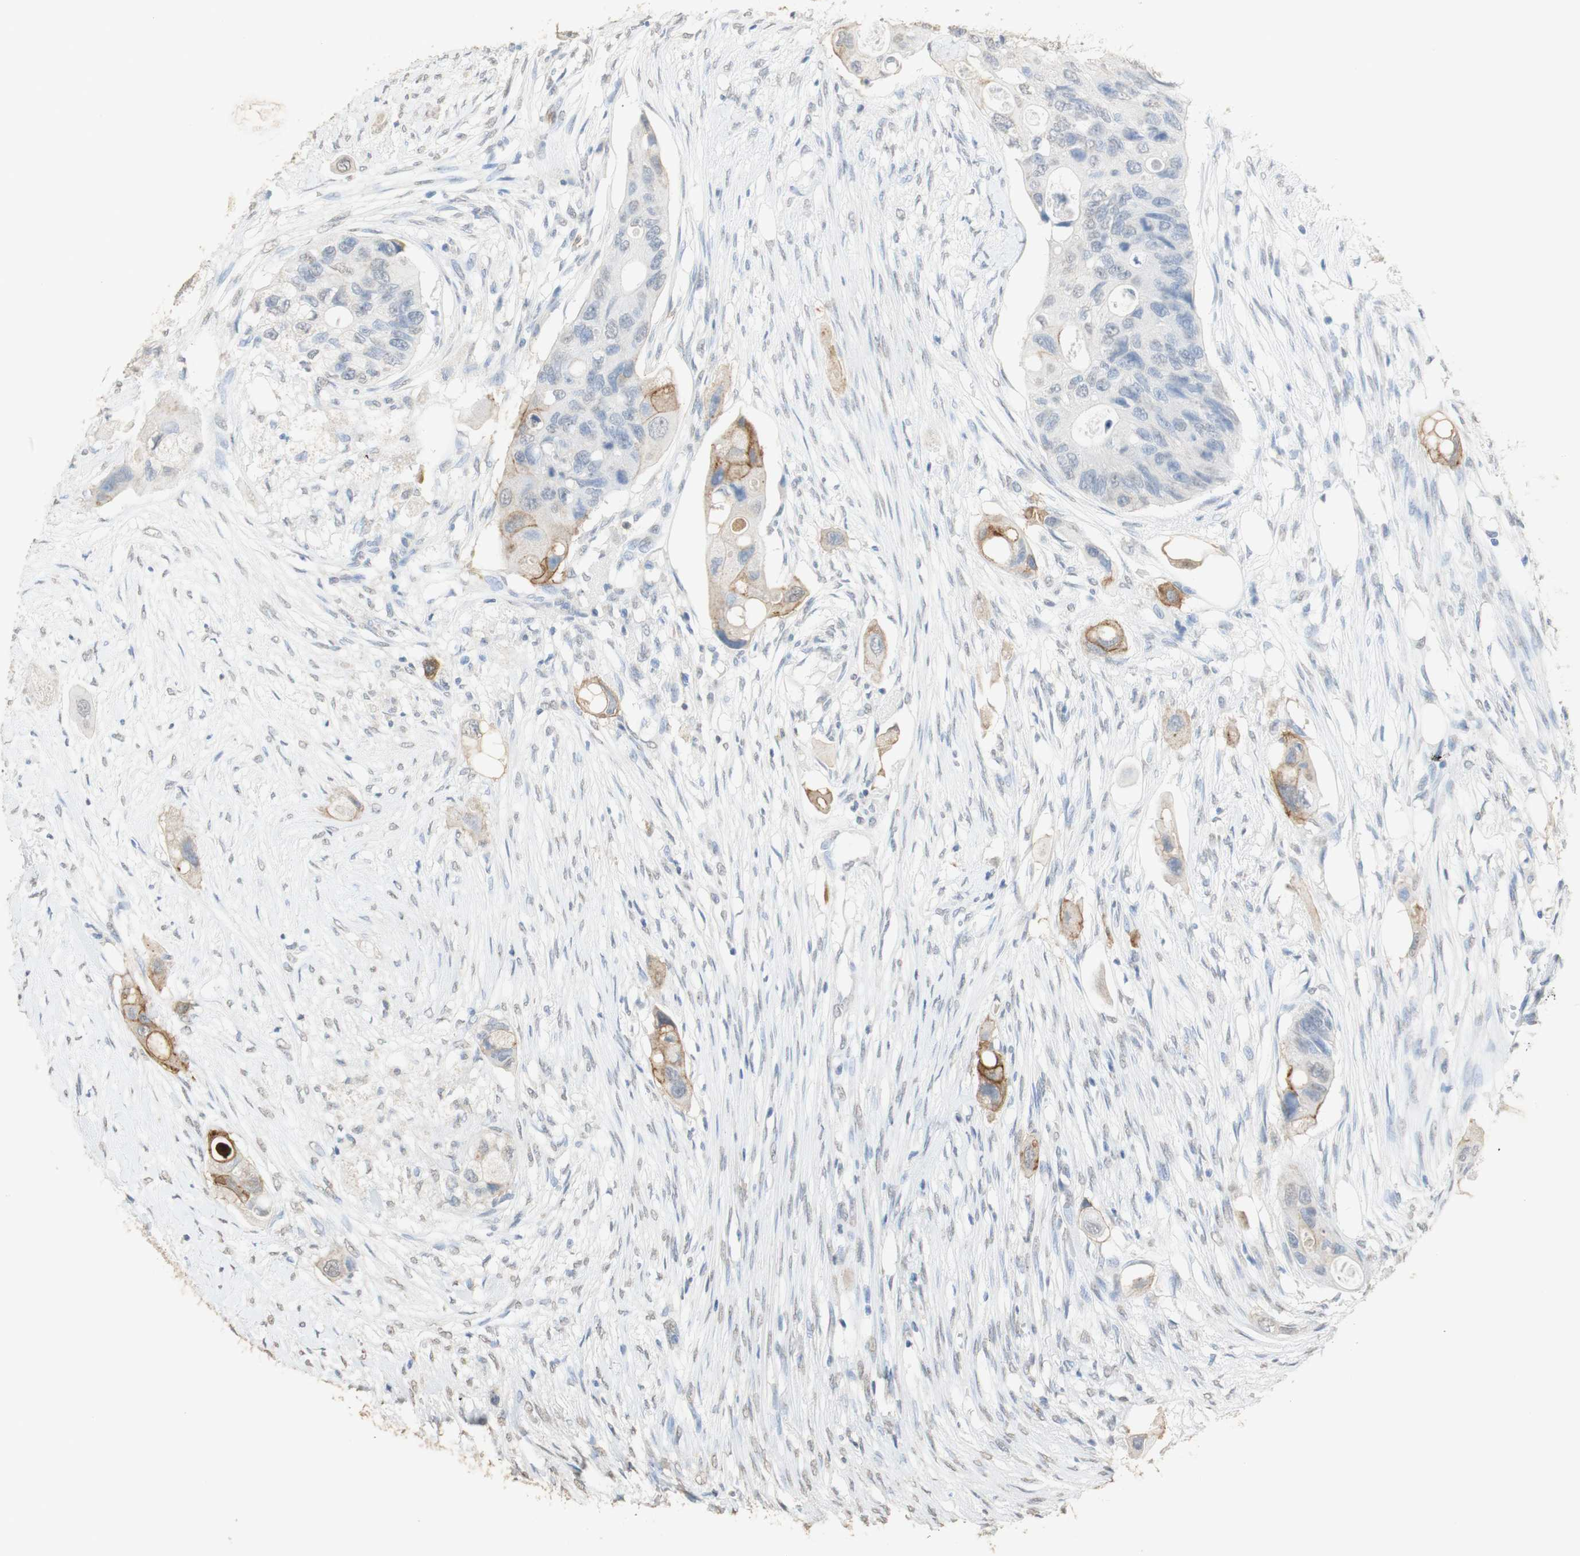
{"staining": {"intensity": "moderate", "quantity": "25%-75%", "location": "cytoplasmic/membranous"}, "tissue": "colorectal cancer", "cell_type": "Tumor cells", "image_type": "cancer", "snomed": [{"axis": "morphology", "description": "Adenocarcinoma, NOS"}, {"axis": "topography", "description": "Colon"}], "caption": "A histopathology image showing moderate cytoplasmic/membranous expression in about 25%-75% of tumor cells in adenocarcinoma (colorectal), as visualized by brown immunohistochemical staining.", "gene": "L1CAM", "patient": {"sex": "female", "age": 57}}